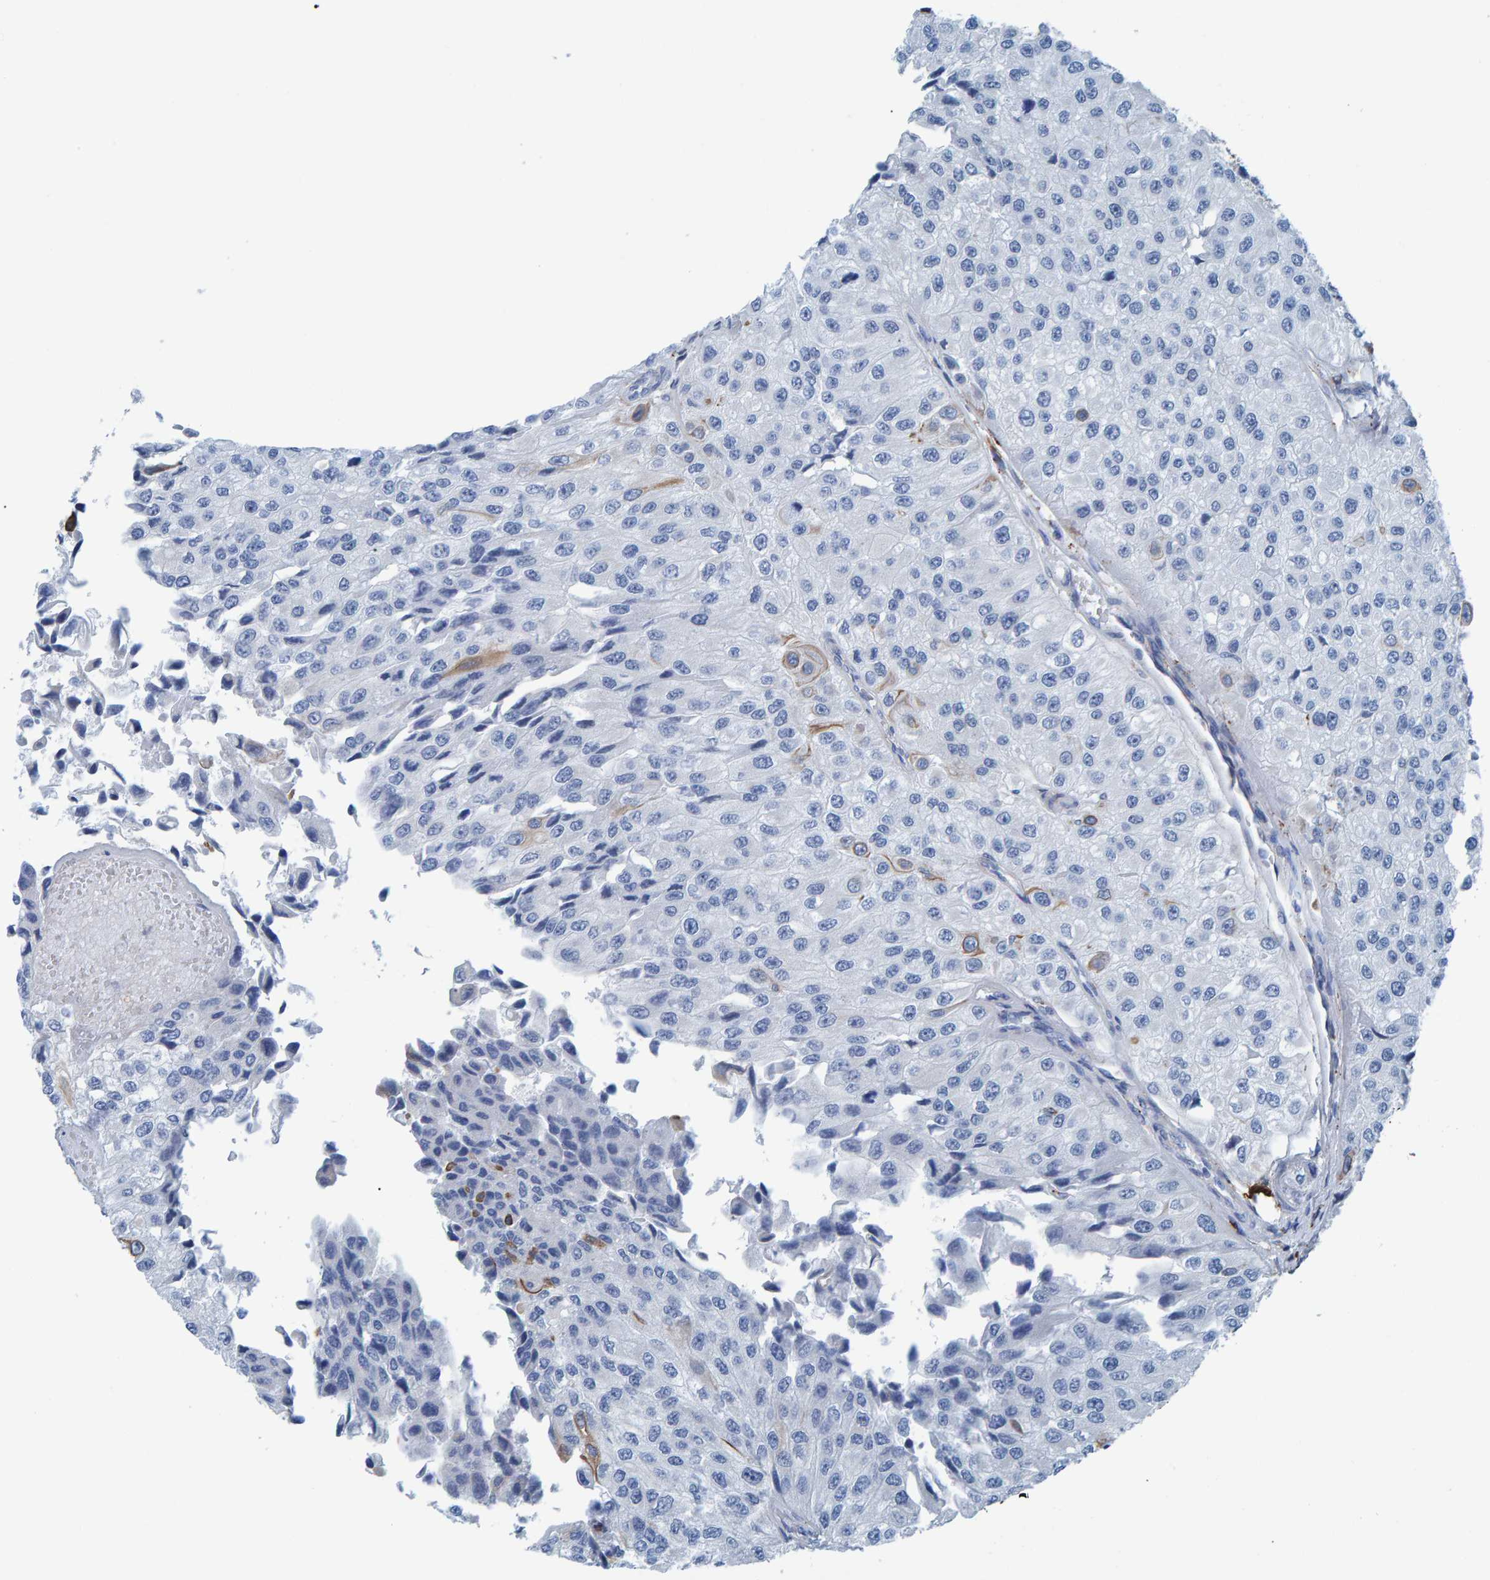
{"staining": {"intensity": "negative", "quantity": "none", "location": "none"}, "tissue": "urothelial cancer", "cell_type": "Tumor cells", "image_type": "cancer", "snomed": [{"axis": "morphology", "description": "Urothelial carcinoma, High grade"}, {"axis": "topography", "description": "Kidney"}, {"axis": "topography", "description": "Urinary bladder"}], "caption": "Immunohistochemistry histopathology image of neoplastic tissue: urothelial cancer stained with DAB displays no significant protein staining in tumor cells.", "gene": "IDO1", "patient": {"sex": "male", "age": 77}}